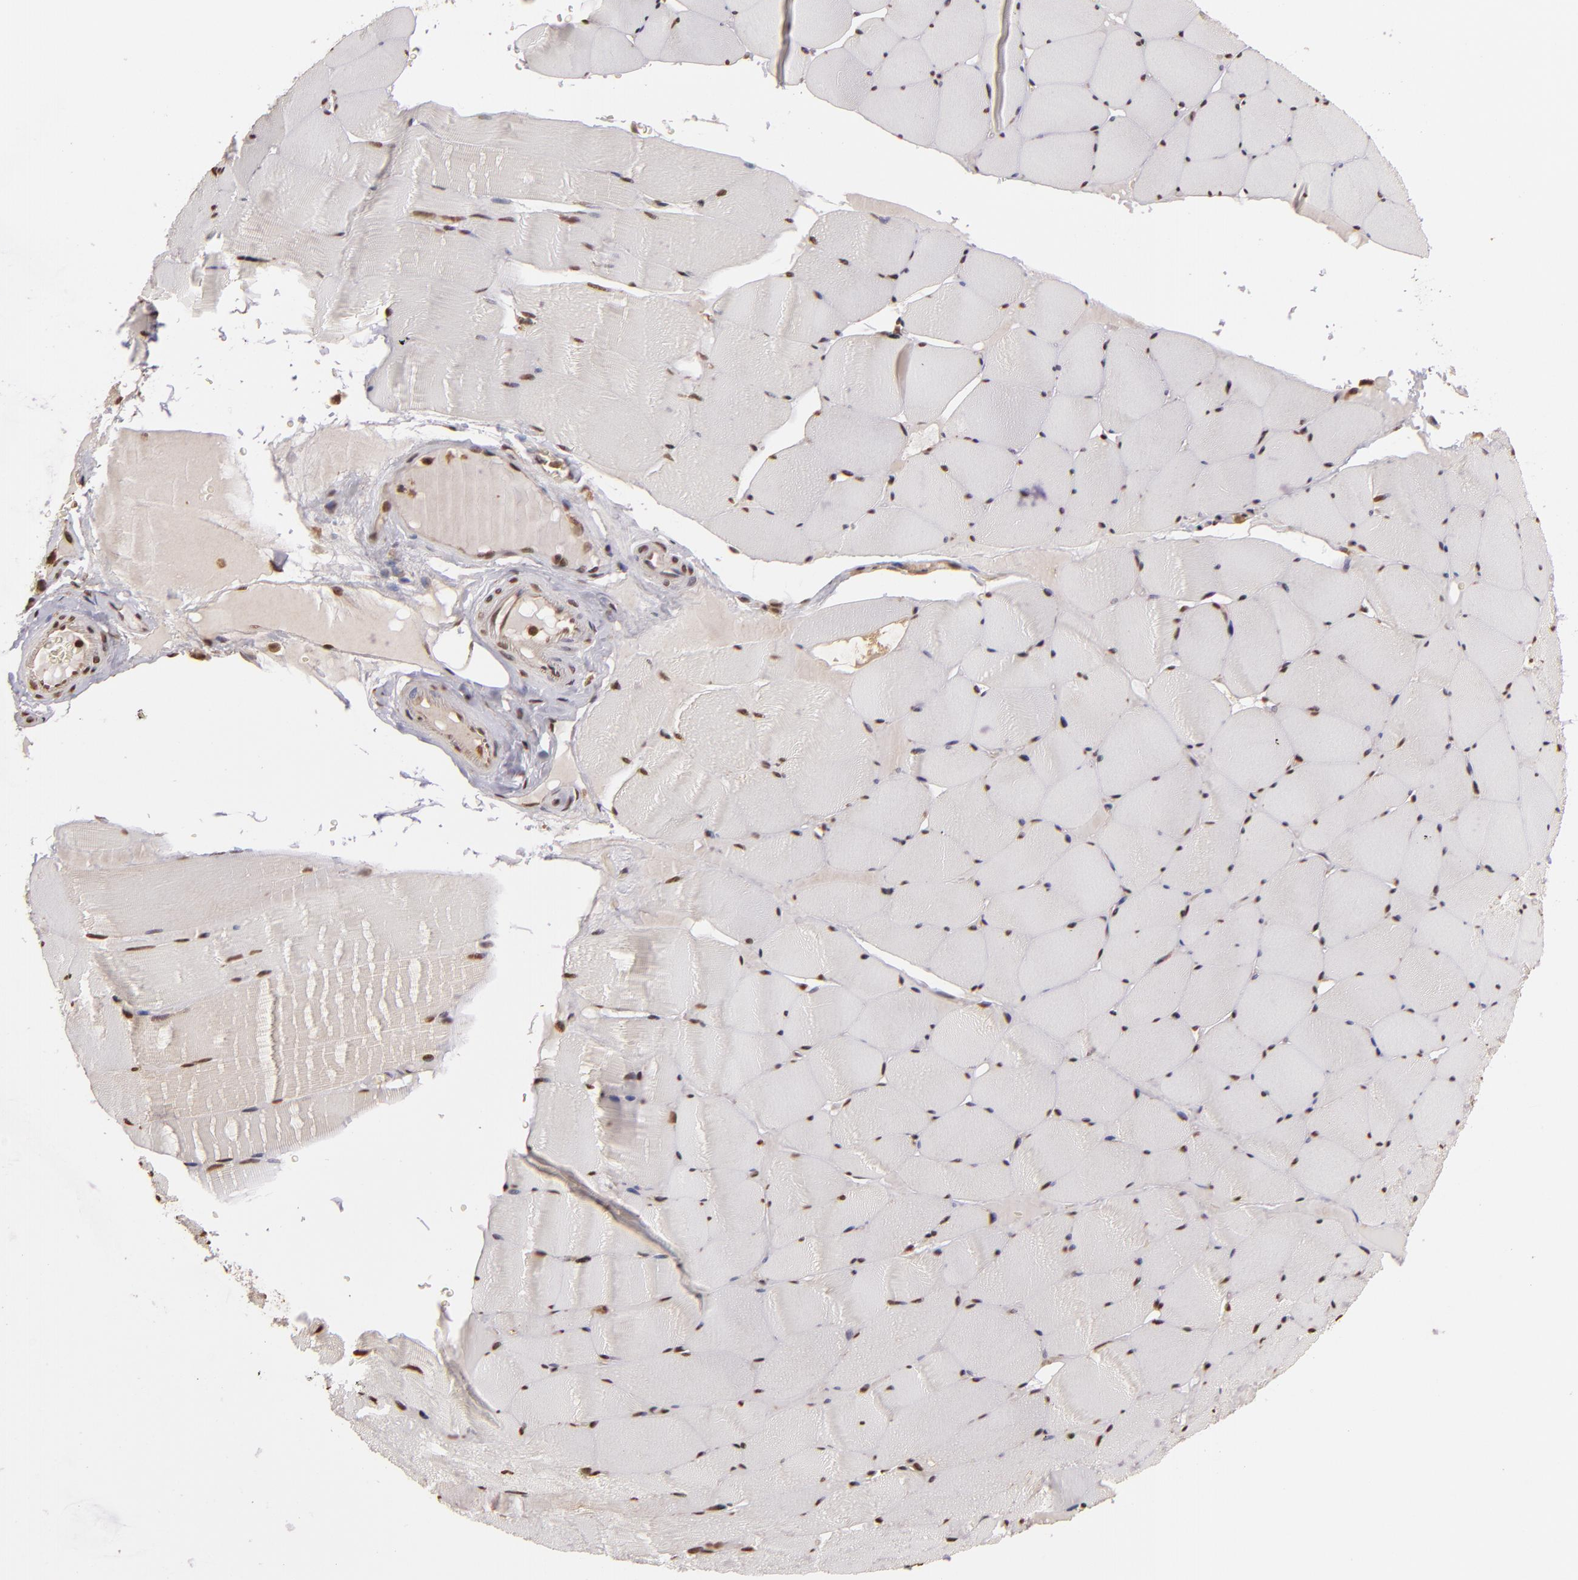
{"staining": {"intensity": "weak", "quantity": "25%-75%", "location": "nuclear"}, "tissue": "skeletal muscle", "cell_type": "Myocytes", "image_type": "normal", "snomed": [{"axis": "morphology", "description": "Normal tissue, NOS"}, {"axis": "topography", "description": "Skeletal muscle"}], "caption": "IHC (DAB (3,3'-diaminobenzidine)) staining of benign human skeletal muscle demonstrates weak nuclear protein staining in approximately 25%-75% of myocytes. The staining was performed using DAB (3,3'-diaminobenzidine), with brown indicating positive protein expression. Nuclei are stained blue with hematoxylin.", "gene": "ARPC2", "patient": {"sex": "male", "age": 62}}